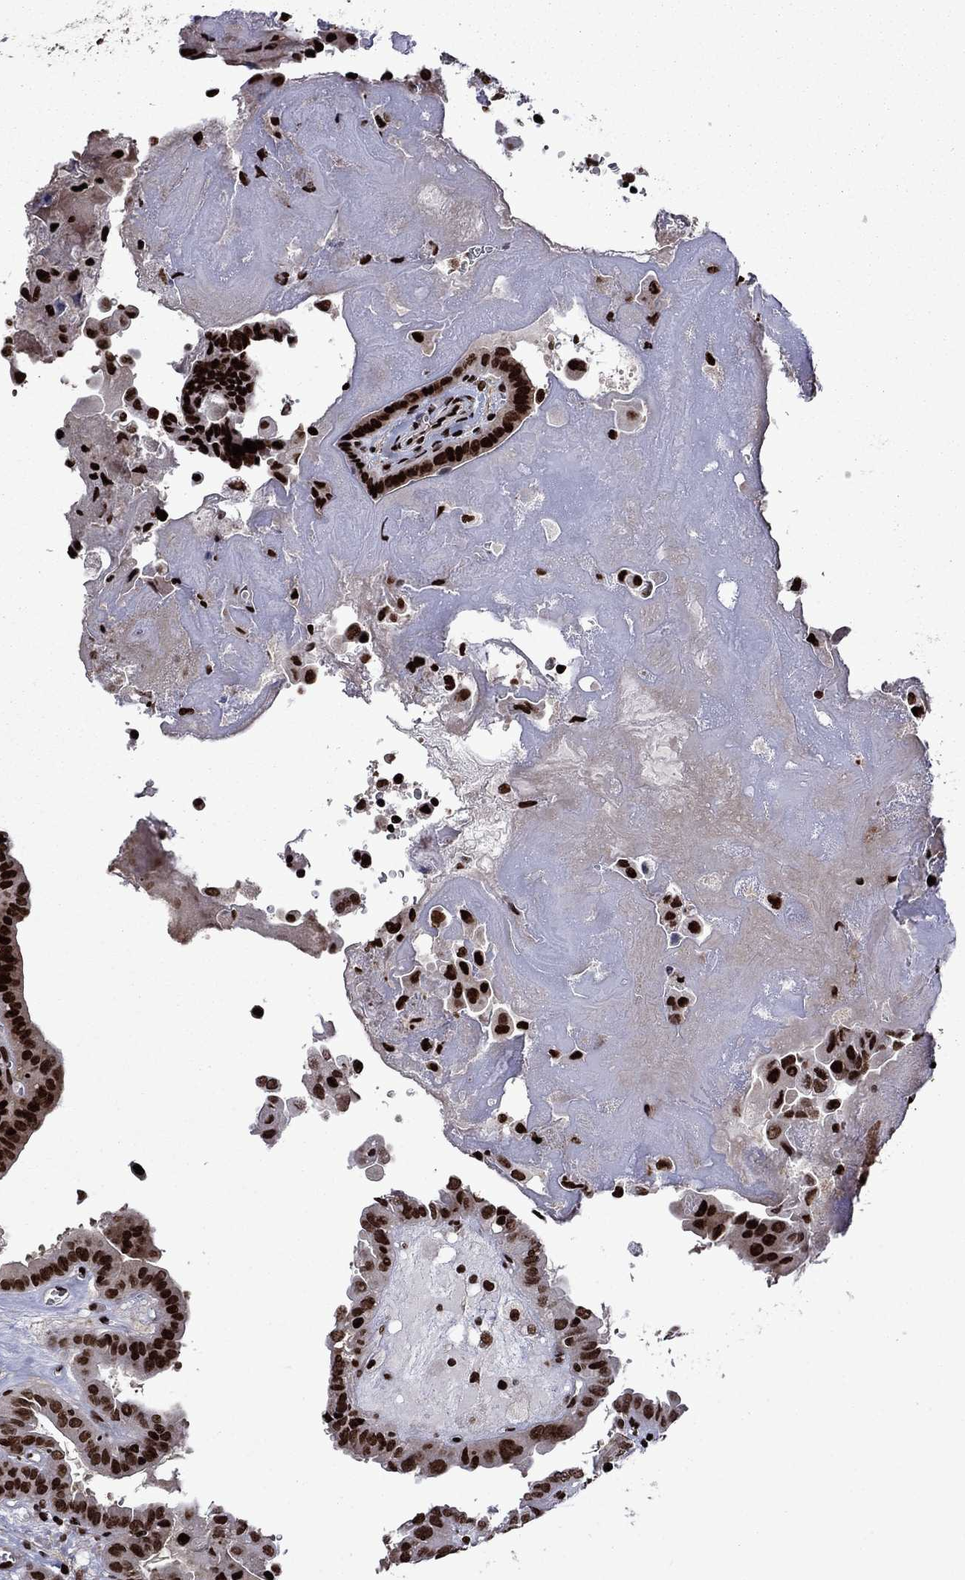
{"staining": {"intensity": "strong", "quantity": ">75%", "location": "nuclear"}, "tissue": "thyroid cancer", "cell_type": "Tumor cells", "image_type": "cancer", "snomed": [{"axis": "morphology", "description": "Papillary adenocarcinoma, NOS"}, {"axis": "topography", "description": "Thyroid gland"}], "caption": "The photomicrograph exhibits a brown stain indicating the presence of a protein in the nuclear of tumor cells in papillary adenocarcinoma (thyroid).", "gene": "LIMK1", "patient": {"sex": "female", "age": 37}}